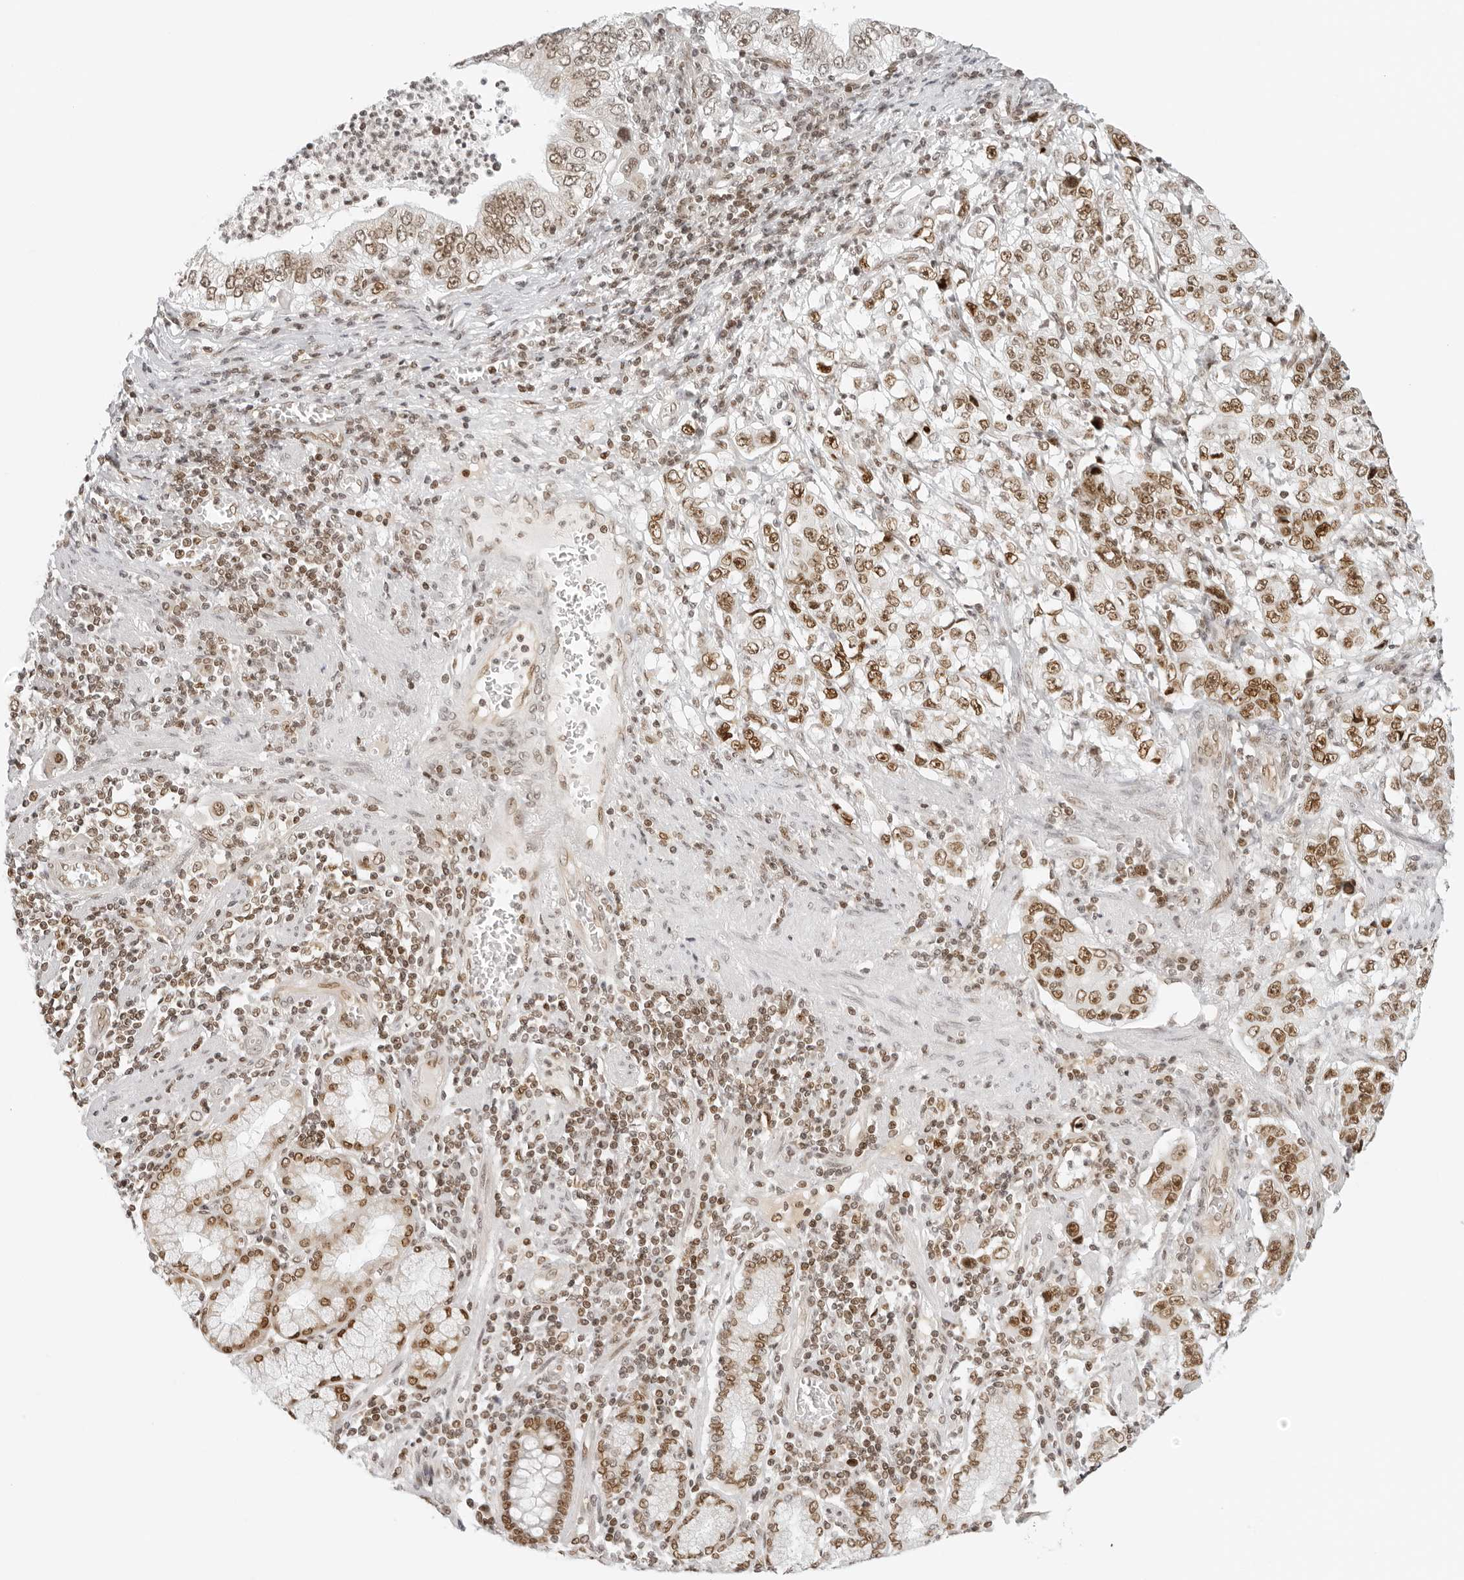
{"staining": {"intensity": "moderate", "quantity": "25%-75%", "location": "nuclear"}, "tissue": "stomach cancer", "cell_type": "Tumor cells", "image_type": "cancer", "snomed": [{"axis": "morphology", "description": "Adenocarcinoma, NOS"}, {"axis": "topography", "description": "Stomach, lower"}], "caption": "Moderate nuclear staining for a protein is appreciated in approximately 25%-75% of tumor cells of stomach cancer using IHC.", "gene": "RCC1", "patient": {"sex": "female", "age": 72}}